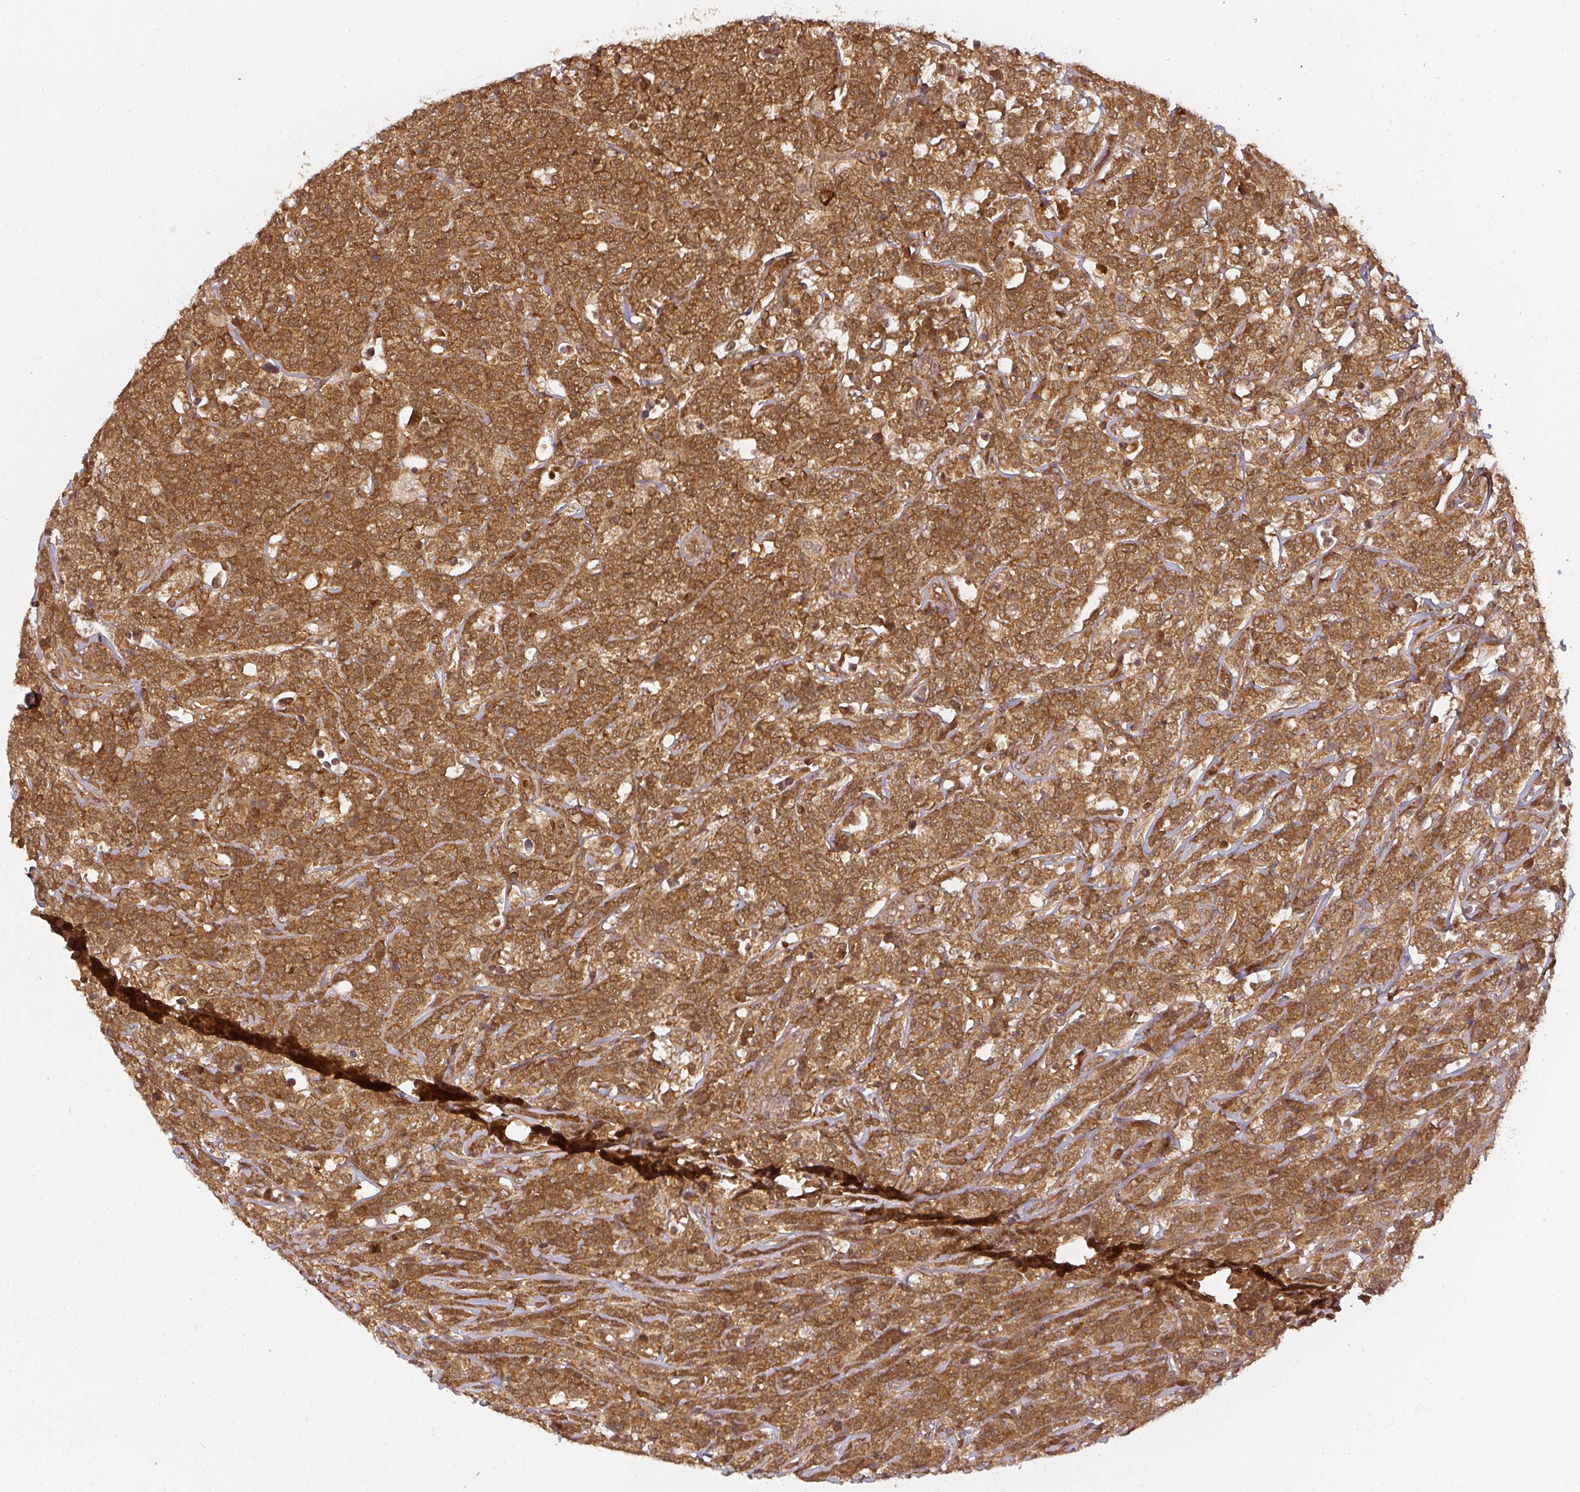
{"staining": {"intensity": "strong", "quantity": ">75%", "location": "cytoplasmic/membranous"}, "tissue": "lymphoma", "cell_type": "Tumor cells", "image_type": "cancer", "snomed": [{"axis": "morphology", "description": "Malignant lymphoma, non-Hodgkin's type, High grade"}, {"axis": "topography", "description": "Small intestine"}], "caption": "Immunohistochemical staining of high-grade malignant lymphoma, non-Hodgkin's type displays strong cytoplasmic/membranous protein expression in about >75% of tumor cells.", "gene": "PPP6R3", "patient": {"sex": "male", "age": 8}}